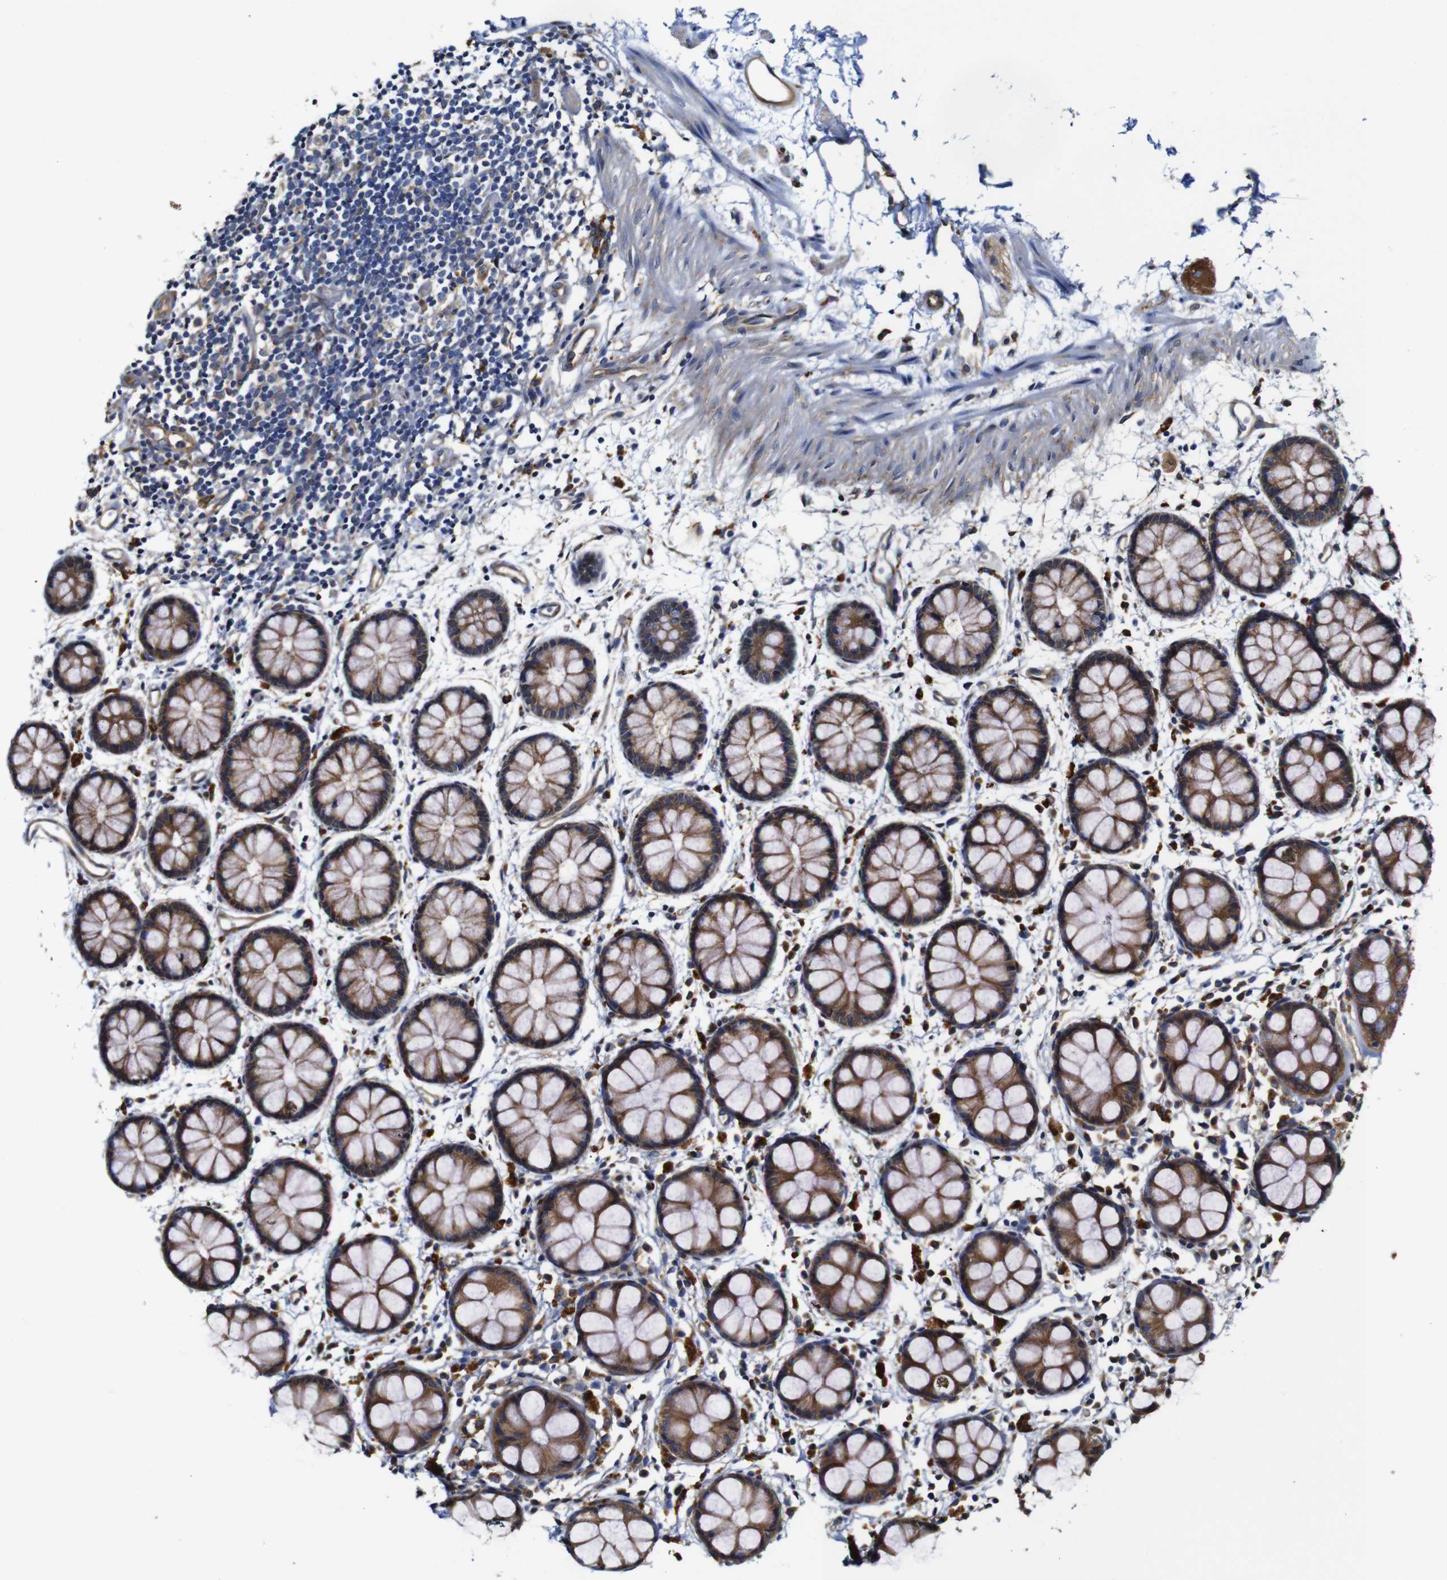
{"staining": {"intensity": "strong", "quantity": ">75%", "location": "cytoplasmic/membranous"}, "tissue": "rectum", "cell_type": "Glandular cells", "image_type": "normal", "snomed": [{"axis": "morphology", "description": "Normal tissue, NOS"}, {"axis": "topography", "description": "Rectum"}], "caption": "A brown stain shows strong cytoplasmic/membranous expression of a protein in glandular cells of normal rectum.", "gene": "CLCC1", "patient": {"sex": "female", "age": 66}}